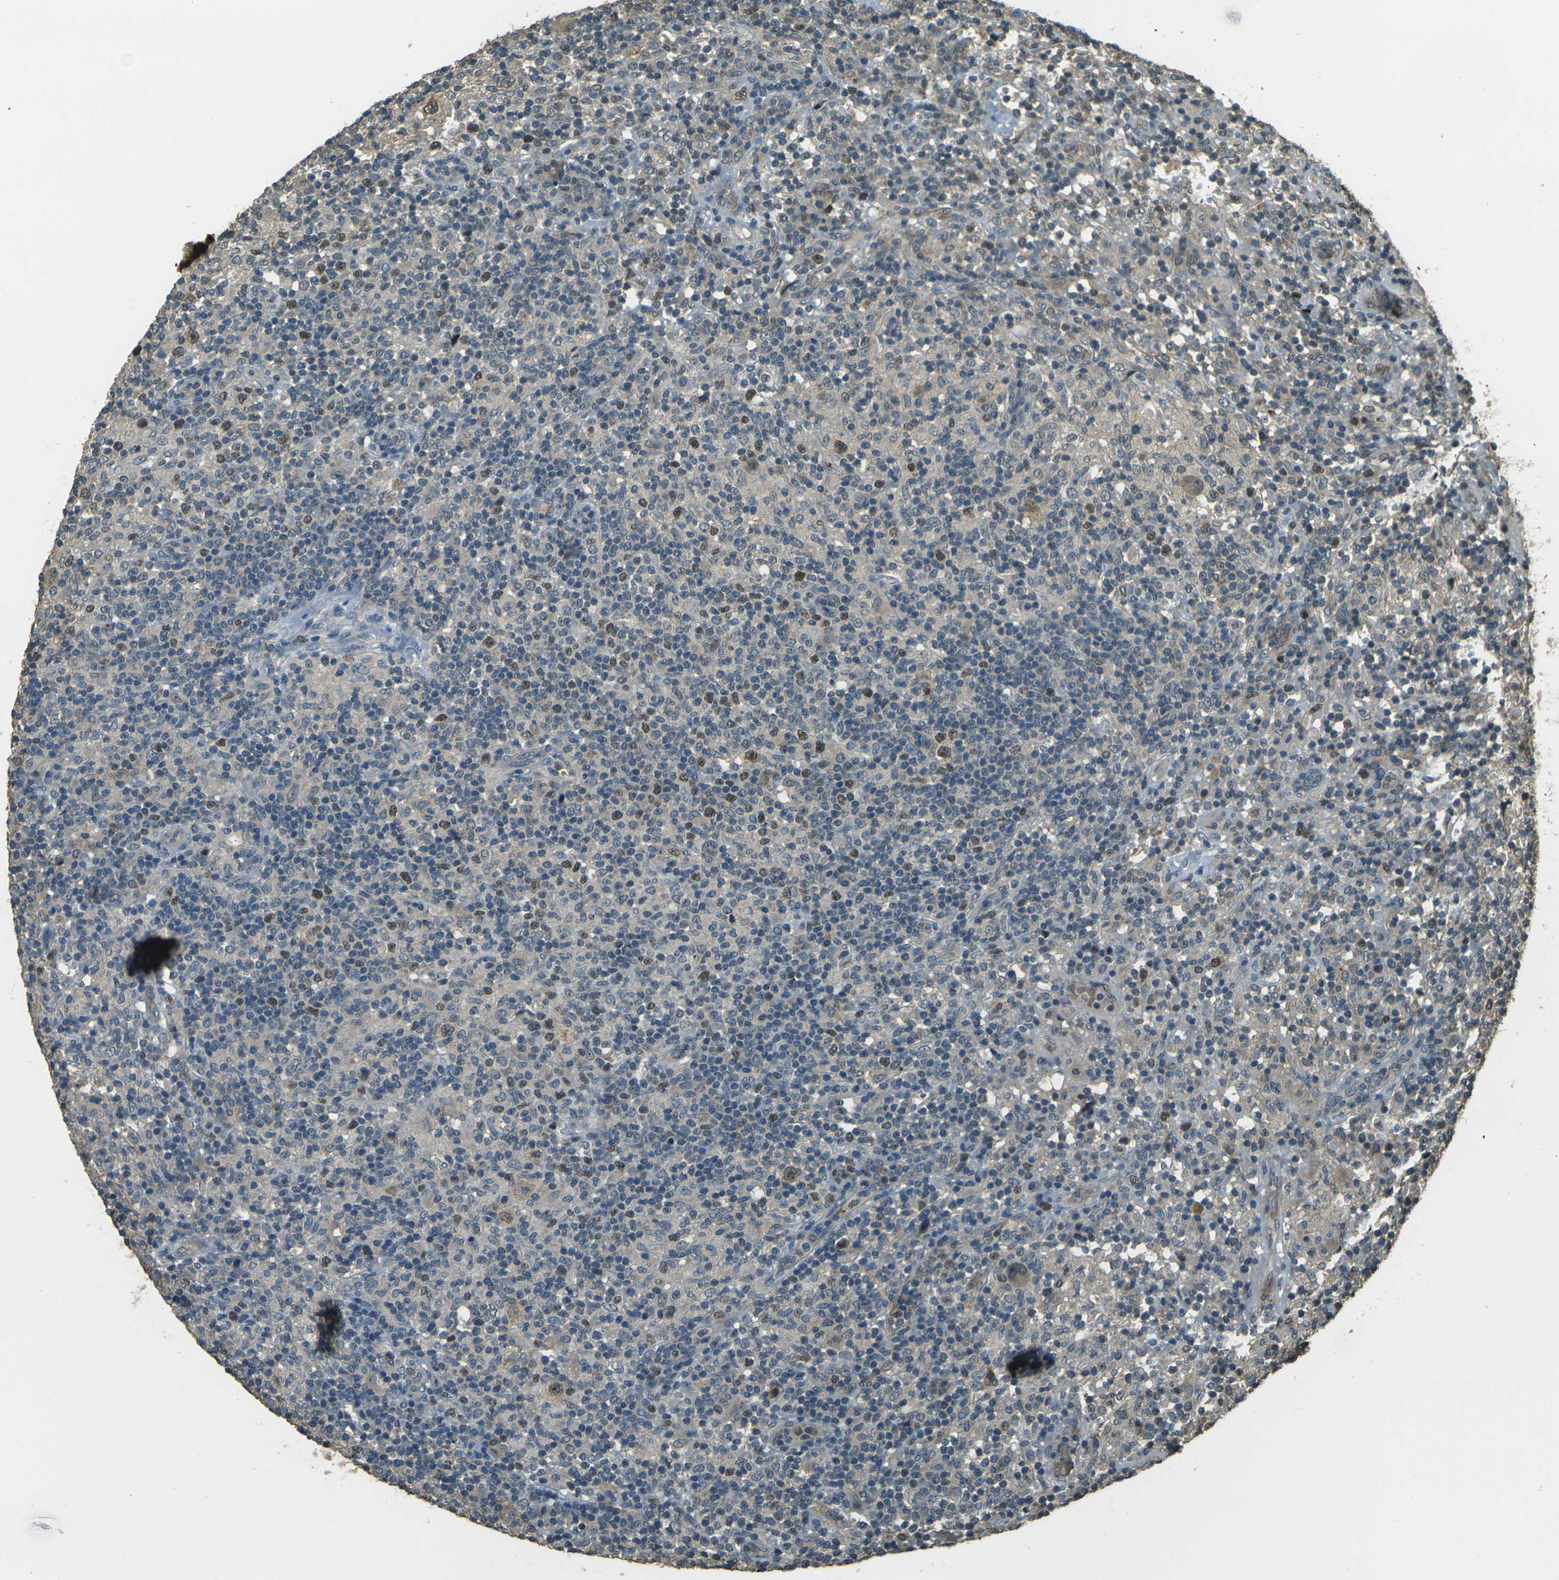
{"staining": {"intensity": "moderate", "quantity": "25%-75%", "location": "cytoplasmic/membranous,nuclear"}, "tissue": "lymphoma", "cell_type": "Tumor cells", "image_type": "cancer", "snomed": [{"axis": "morphology", "description": "Hodgkin's disease, NOS"}, {"axis": "topography", "description": "Lymph node"}], "caption": "Lymphoma stained for a protein demonstrates moderate cytoplasmic/membranous and nuclear positivity in tumor cells.", "gene": "TOR1A", "patient": {"sex": "male", "age": 70}}